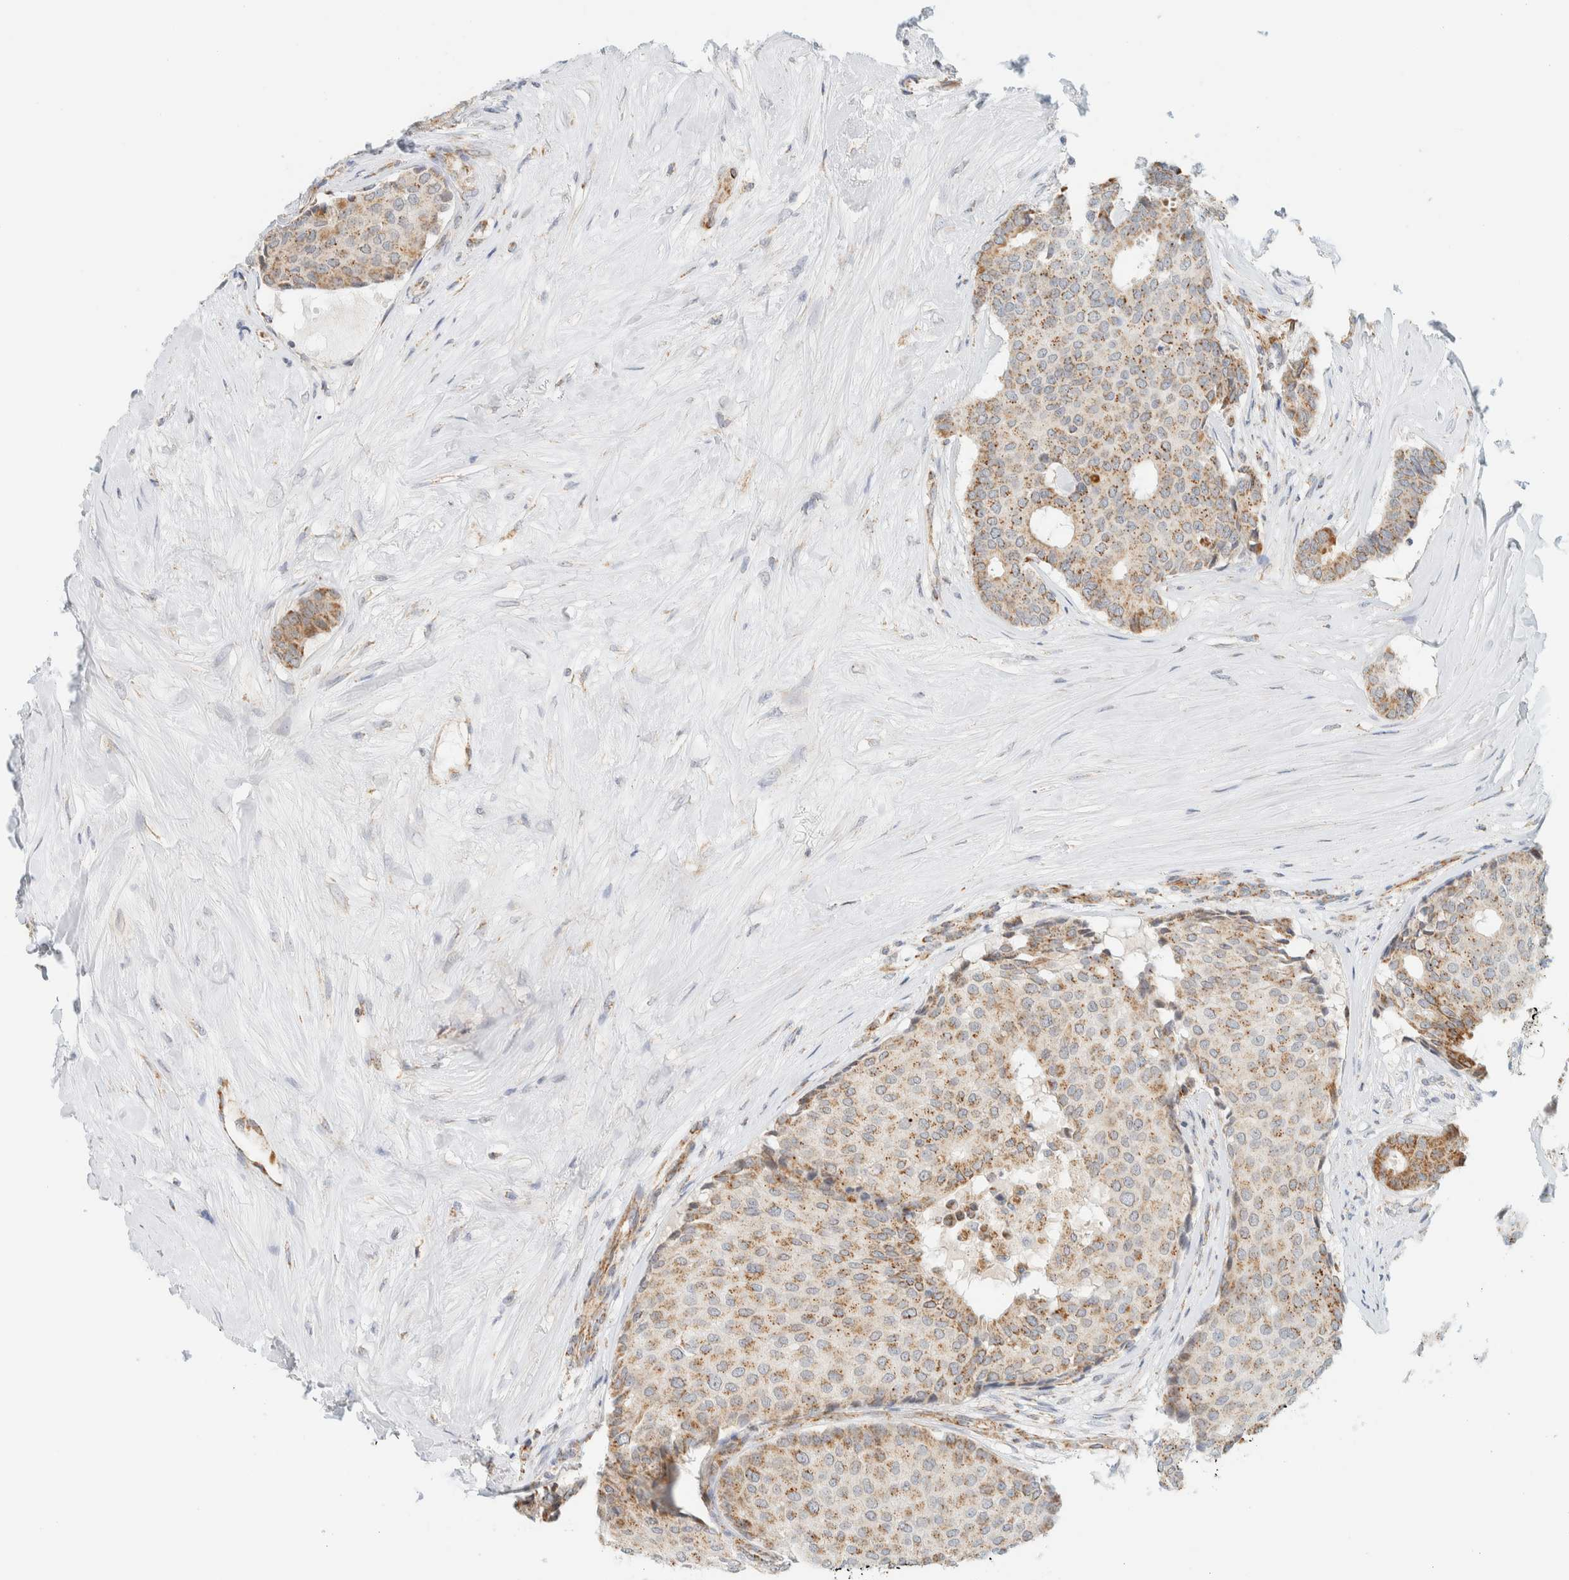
{"staining": {"intensity": "moderate", "quantity": ">75%", "location": "cytoplasmic/membranous"}, "tissue": "breast cancer", "cell_type": "Tumor cells", "image_type": "cancer", "snomed": [{"axis": "morphology", "description": "Duct carcinoma"}, {"axis": "topography", "description": "Breast"}], "caption": "Breast intraductal carcinoma tissue reveals moderate cytoplasmic/membranous expression in approximately >75% of tumor cells", "gene": "KIFAP3", "patient": {"sex": "female", "age": 75}}